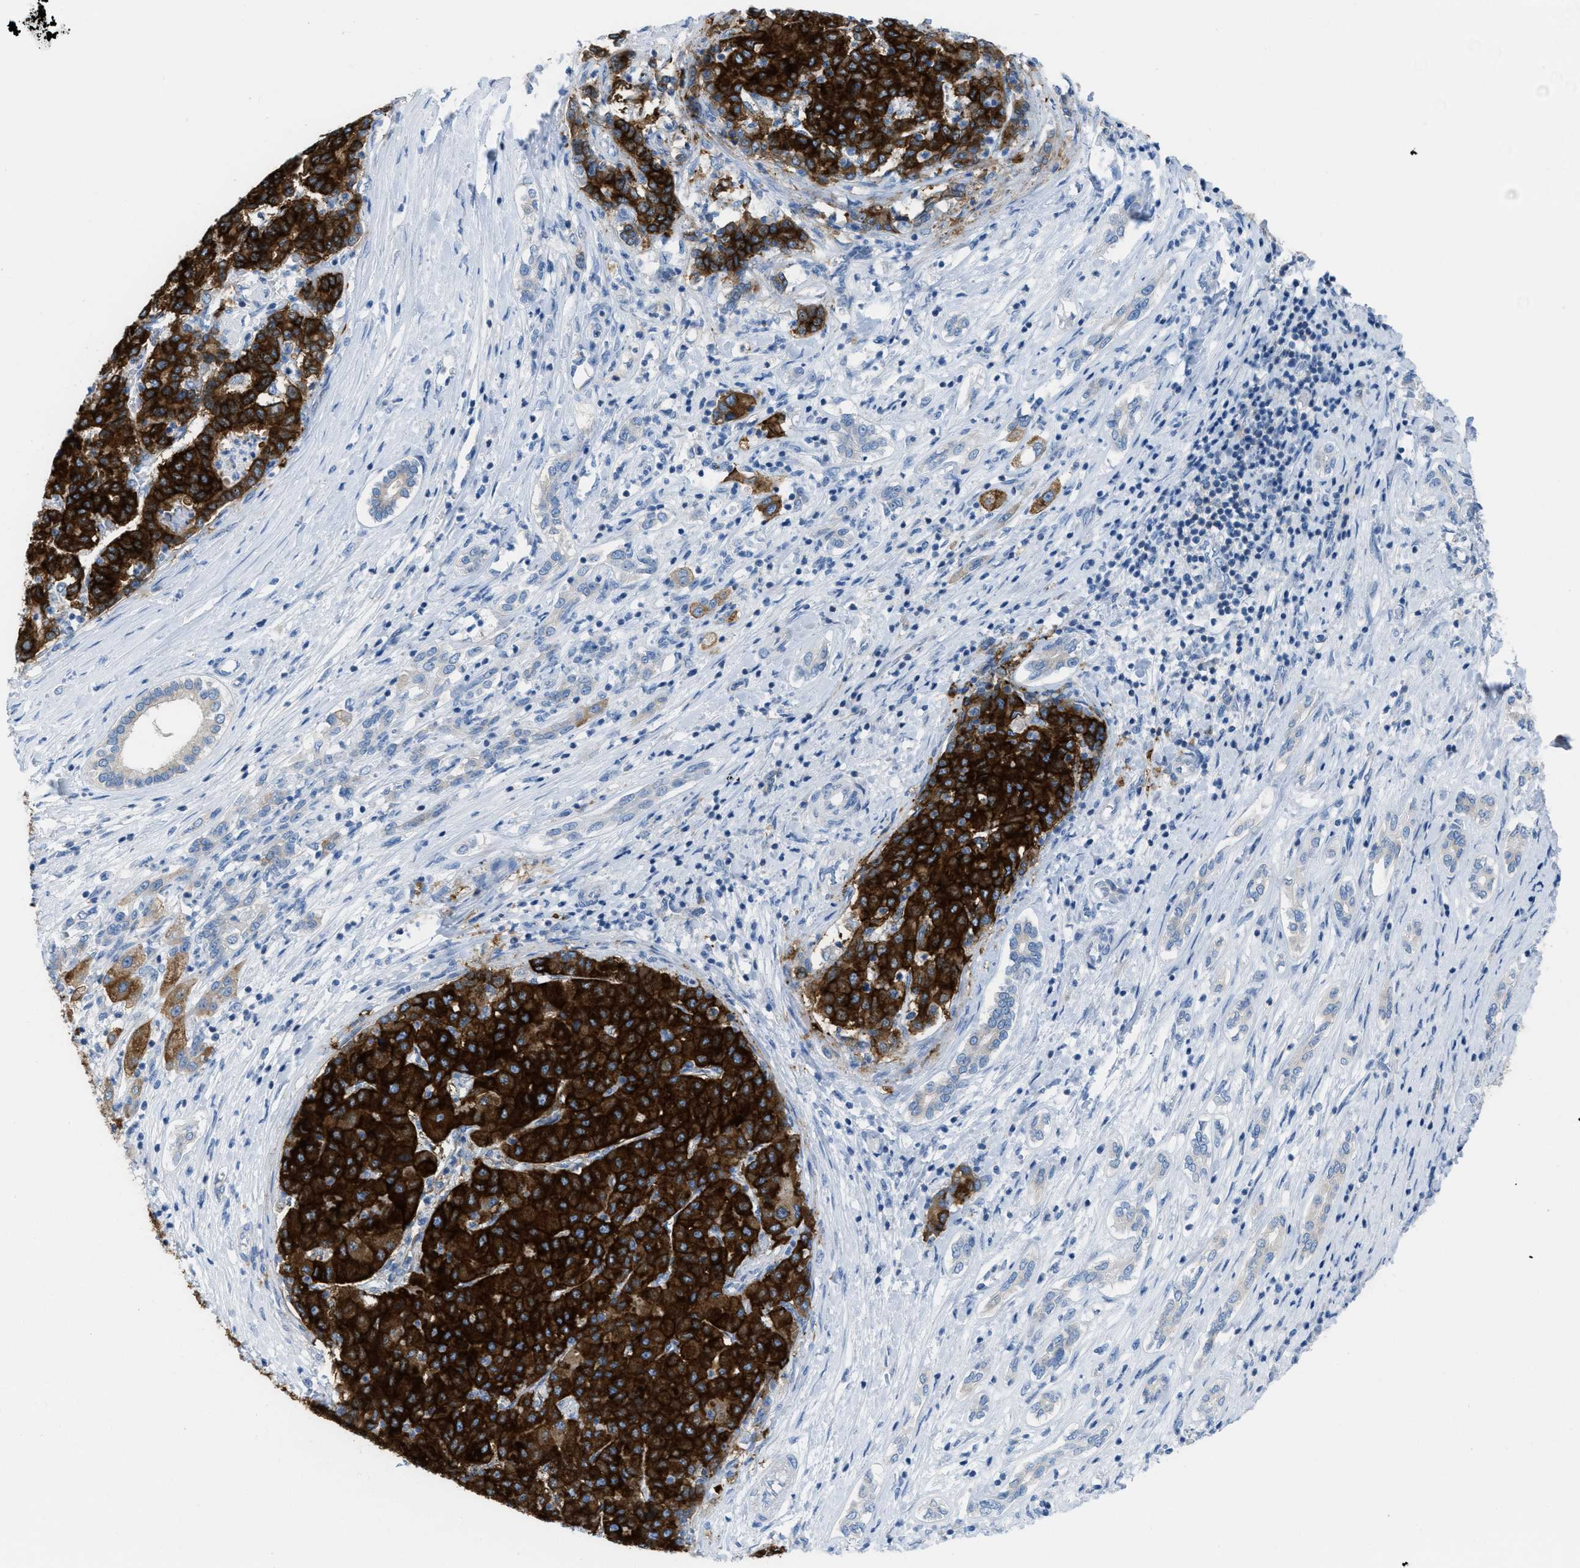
{"staining": {"intensity": "strong", "quantity": ">75%", "location": "cytoplasmic/membranous"}, "tissue": "liver cancer", "cell_type": "Tumor cells", "image_type": "cancer", "snomed": [{"axis": "morphology", "description": "Carcinoma, Hepatocellular, NOS"}, {"axis": "topography", "description": "Liver"}], "caption": "Hepatocellular carcinoma (liver) stained for a protein (brown) demonstrates strong cytoplasmic/membranous positive positivity in about >75% of tumor cells.", "gene": "ASGR1", "patient": {"sex": "male", "age": 65}}